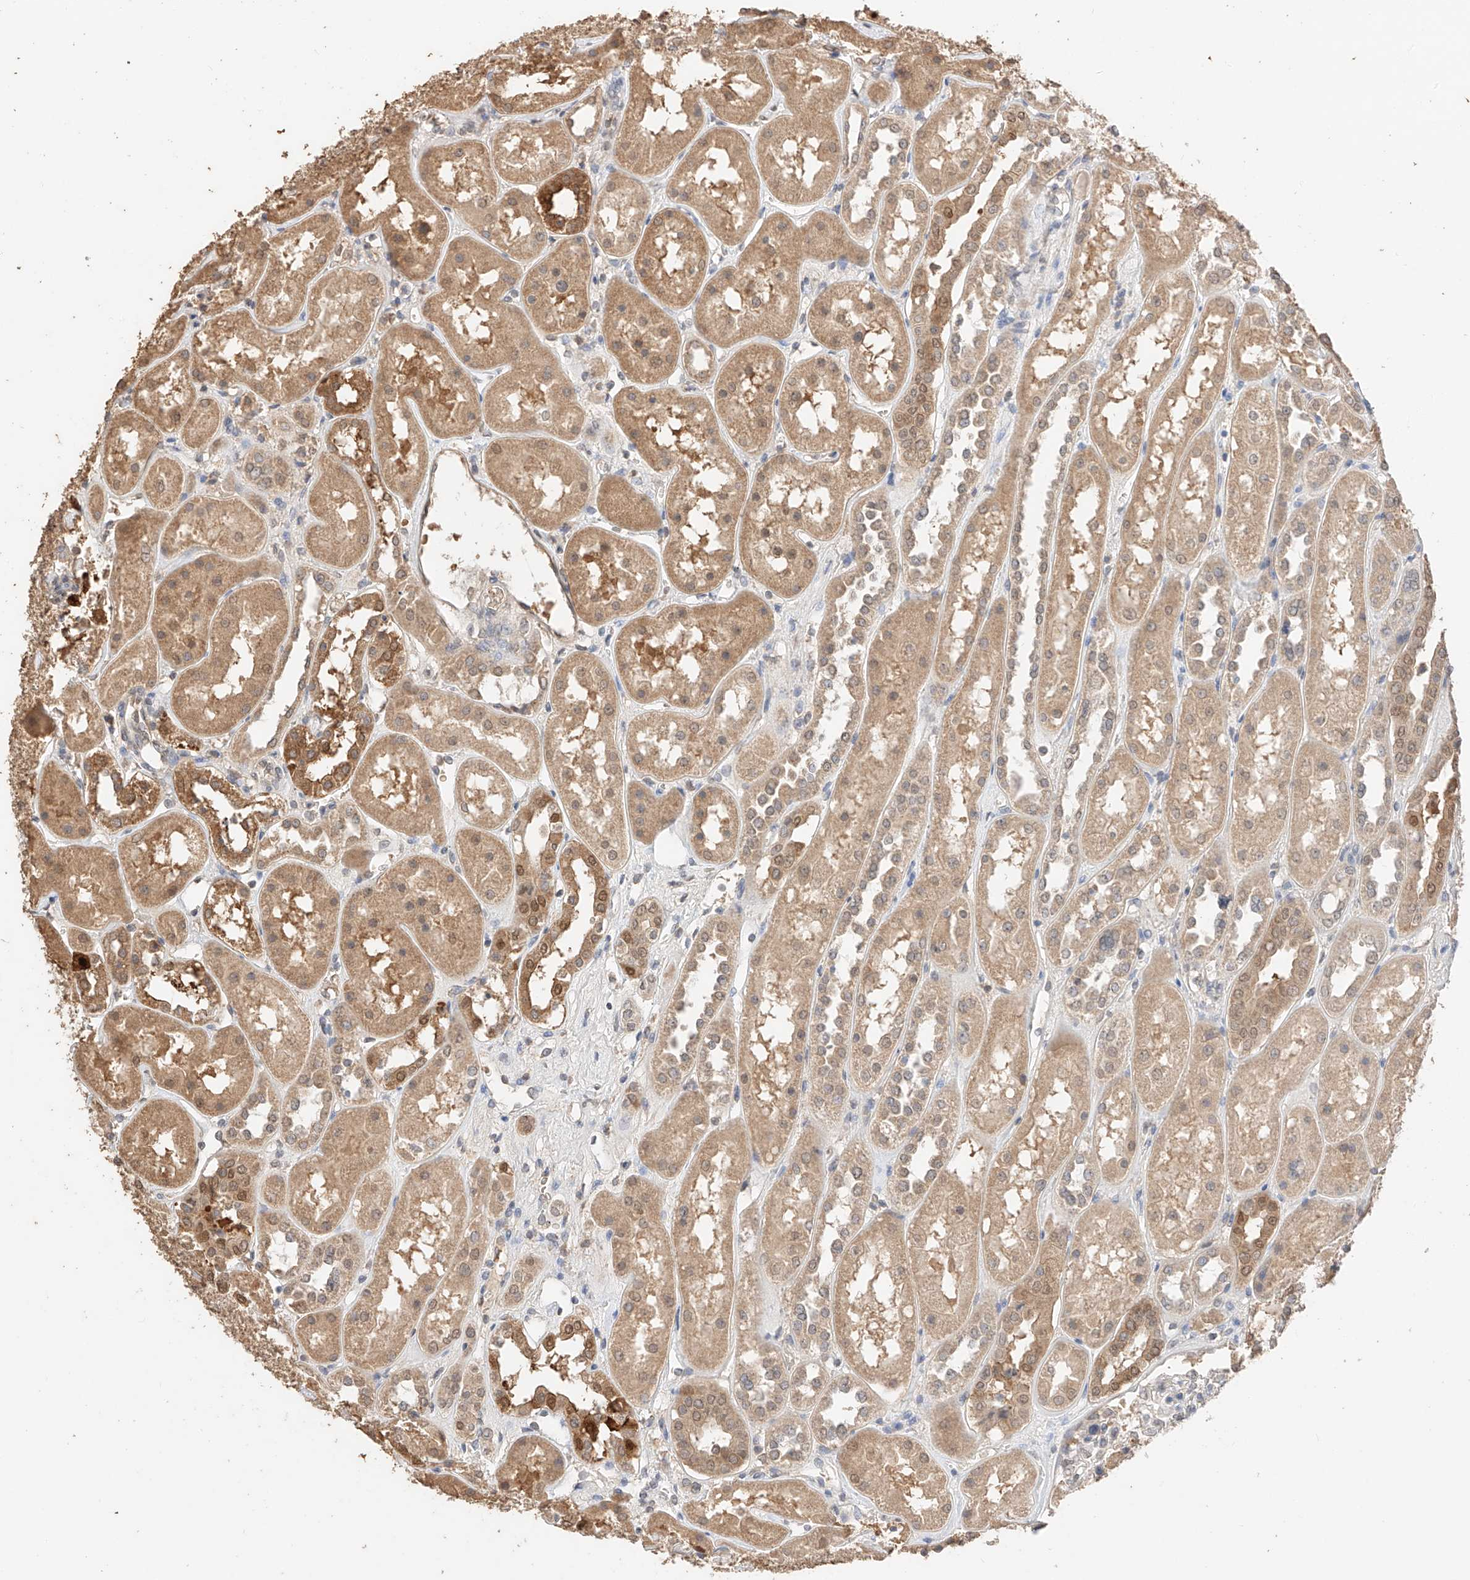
{"staining": {"intensity": "weak", "quantity": "<25%", "location": "nuclear"}, "tissue": "kidney", "cell_type": "Cells in glomeruli", "image_type": "normal", "snomed": [{"axis": "morphology", "description": "Normal tissue, NOS"}, {"axis": "topography", "description": "Kidney"}], "caption": "Kidney was stained to show a protein in brown. There is no significant positivity in cells in glomeruli. (DAB (3,3'-diaminobenzidine) IHC visualized using brightfield microscopy, high magnification).", "gene": "IL22RA2", "patient": {"sex": "male", "age": 70}}